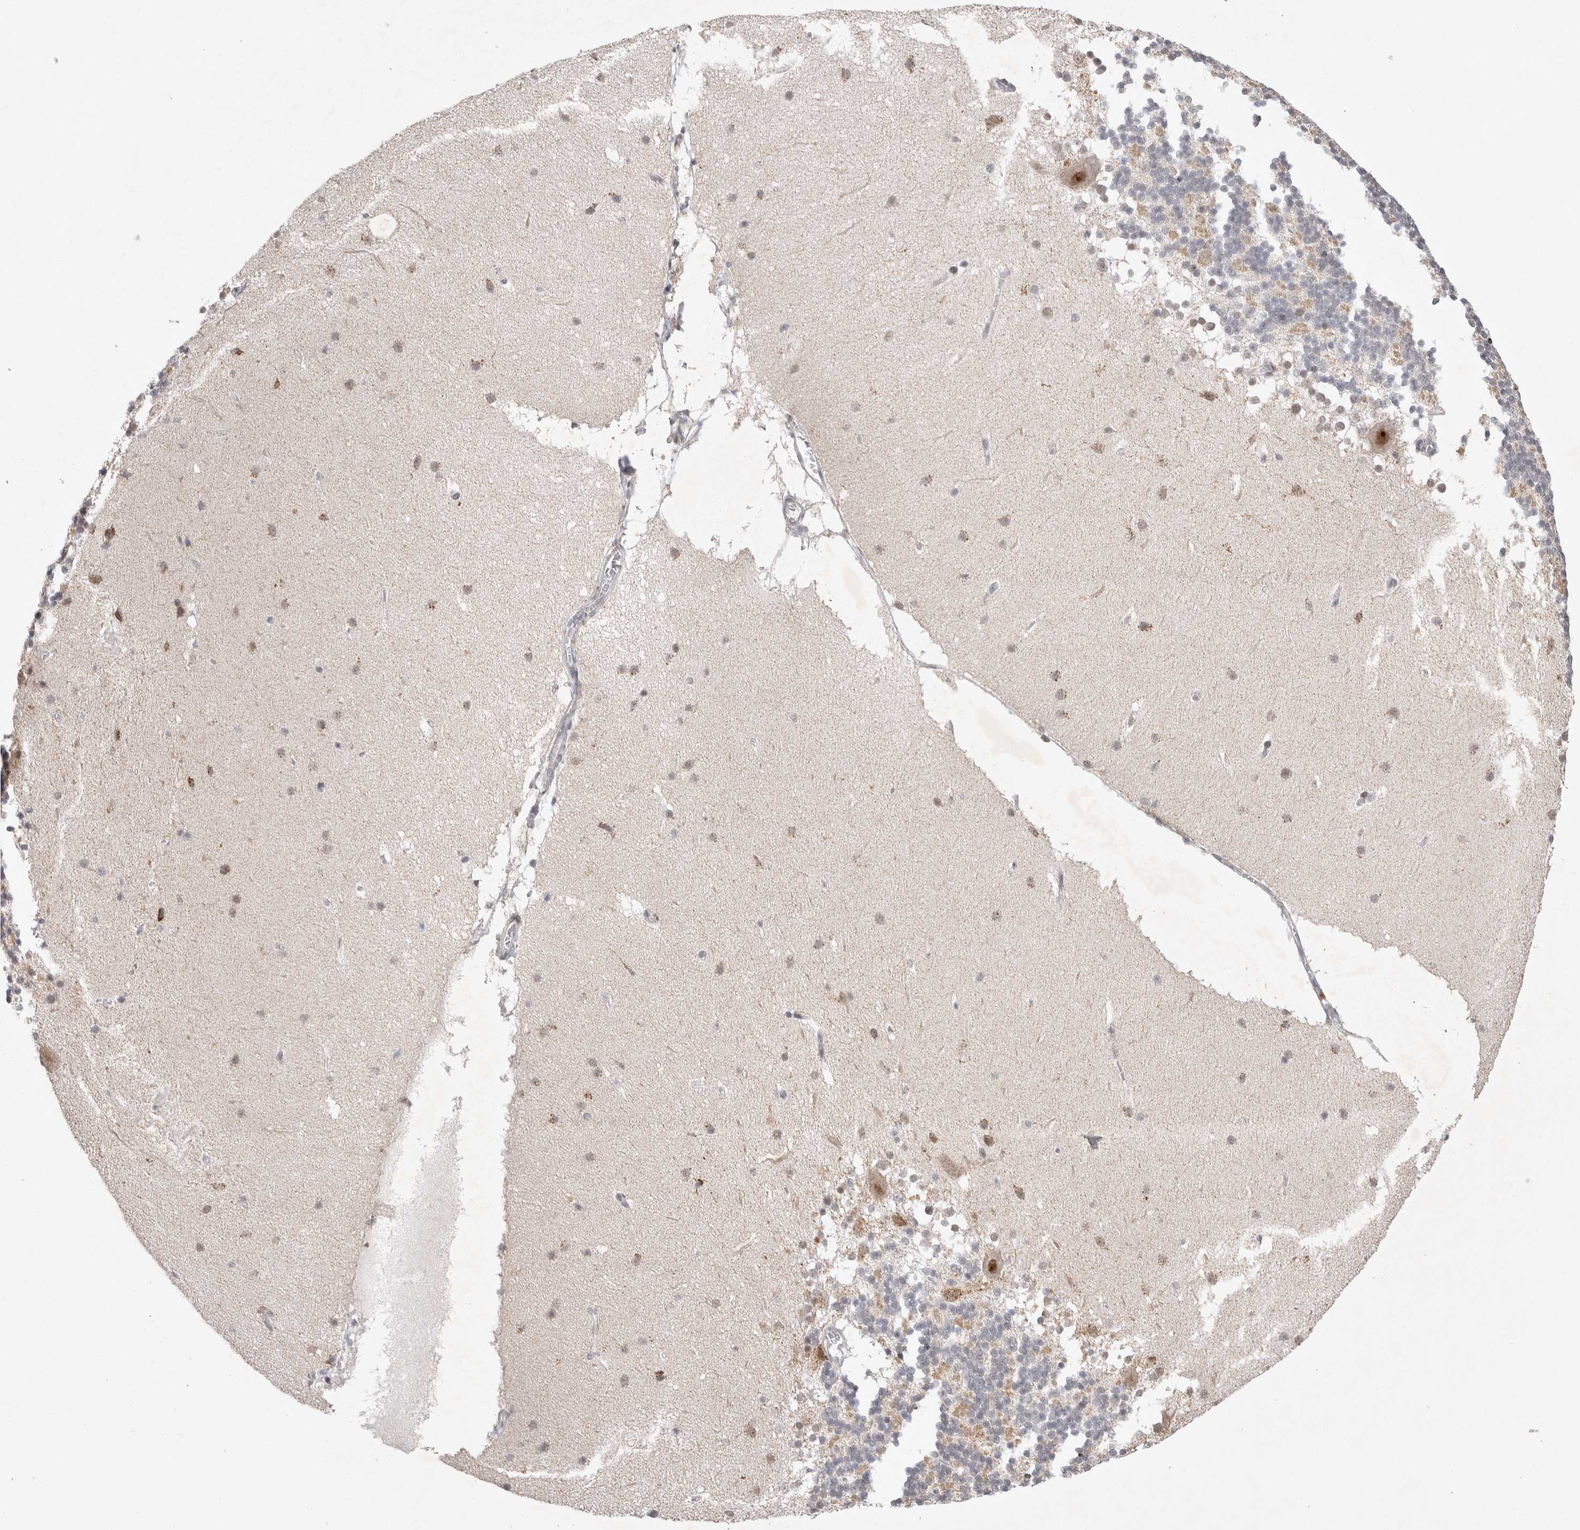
{"staining": {"intensity": "negative", "quantity": "none", "location": "none"}, "tissue": "cerebellum", "cell_type": "Cells in granular layer", "image_type": "normal", "snomed": [{"axis": "morphology", "description": "Normal tissue, NOS"}, {"axis": "topography", "description": "Cerebellum"}], "caption": "The photomicrograph demonstrates no staining of cells in granular layer in unremarkable cerebellum.", "gene": "MRPL37", "patient": {"sex": "female", "age": 19}}